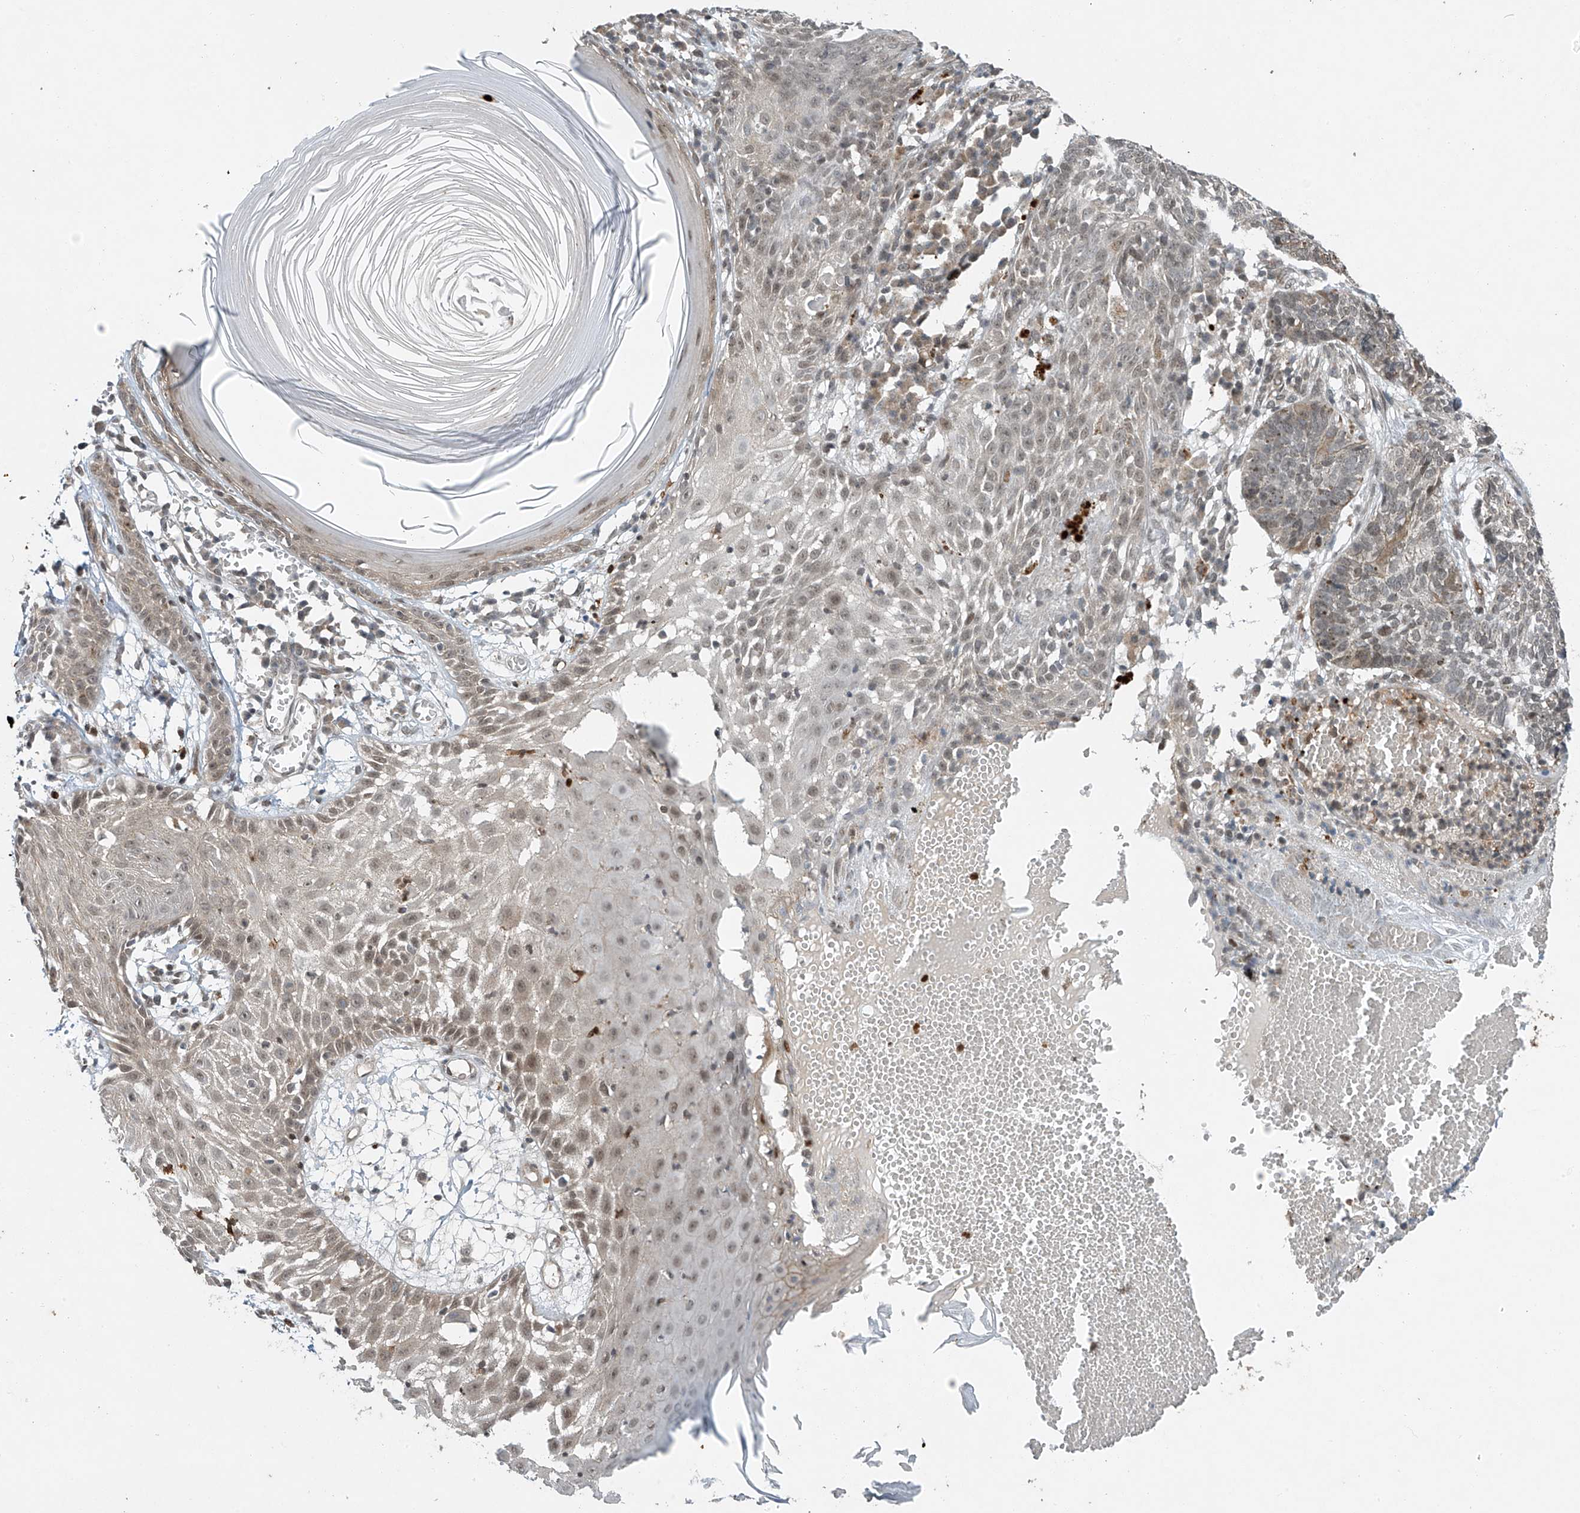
{"staining": {"intensity": "weak", "quantity": "<25%", "location": "nuclear"}, "tissue": "skin cancer", "cell_type": "Tumor cells", "image_type": "cancer", "snomed": [{"axis": "morphology", "description": "Basal cell carcinoma"}, {"axis": "topography", "description": "Skin"}], "caption": "A micrograph of human skin cancer is negative for staining in tumor cells.", "gene": "TAF8", "patient": {"sex": "male", "age": 85}}